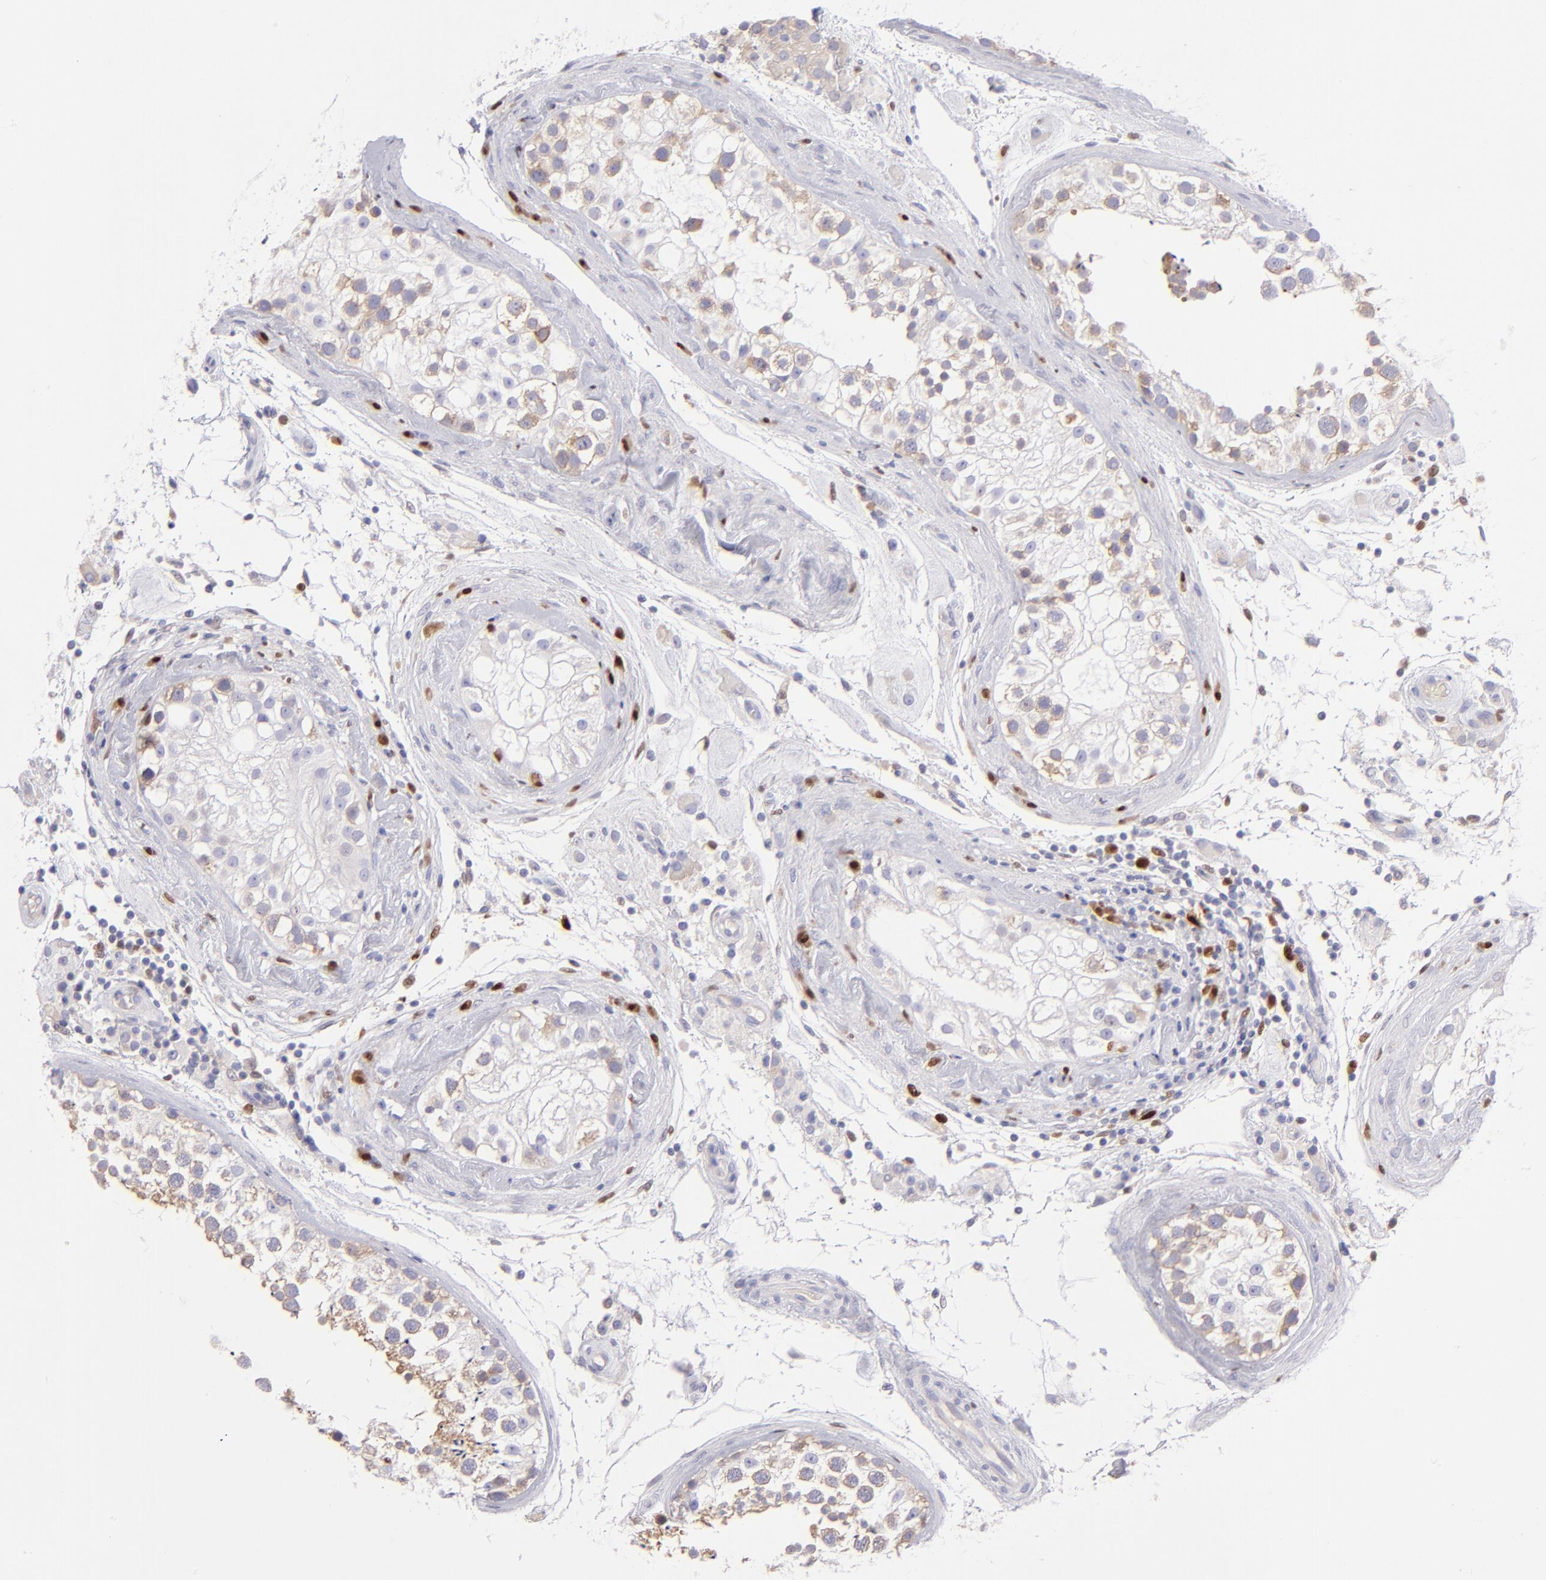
{"staining": {"intensity": "weak", "quantity": "25%-75%", "location": "cytoplasmic/membranous"}, "tissue": "testis", "cell_type": "Cells in seminiferous ducts", "image_type": "normal", "snomed": [{"axis": "morphology", "description": "Normal tissue, NOS"}, {"axis": "topography", "description": "Testis"}], "caption": "An image of human testis stained for a protein demonstrates weak cytoplasmic/membranous brown staining in cells in seminiferous ducts.", "gene": "IRF8", "patient": {"sex": "male", "age": 46}}